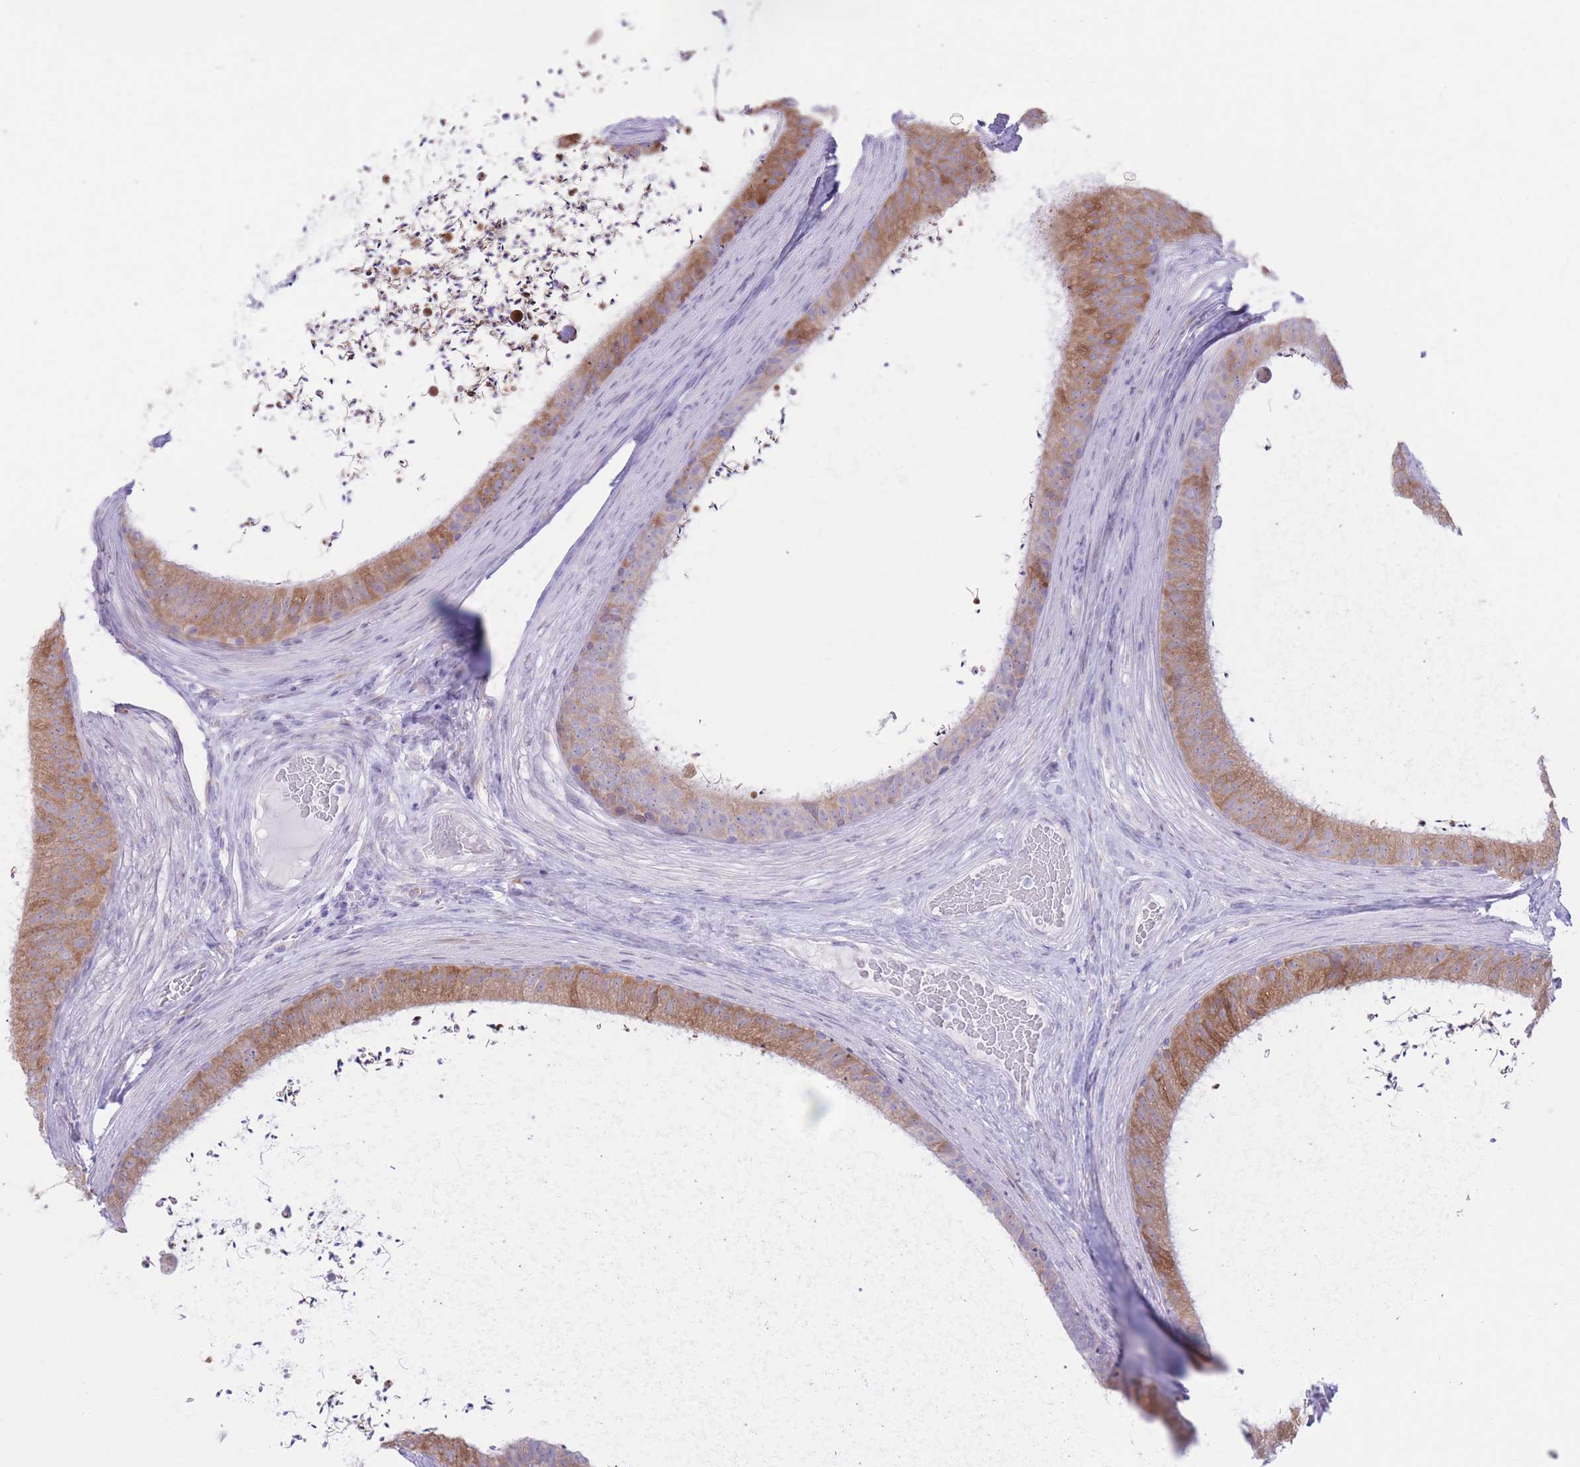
{"staining": {"intensity": "moderate", "quantity": ">75%", "location": "cytoplasmic/membranous"}, "tissue": "epididymis", "cell_type": "Glandular cells", "image_type": "normal", "snomed": [{"axis": "morphology", "description": "Normal tissue, NOS"}, {"axis": "topography", "description": "Testis"}, {"axis": "topography", "description": "Epididymis"}], "caption": "Immunohistochemistry (IHC) staining of unremarkable epididymis, which exhibits medium levels of moderate cytoplasmic/membranous positivity in approximately >75% of glandular cells indicating moderate cytoplasmic/membranous protein expression. The staining was performed using DAB (brown) for protein detection and nuclei were counterstained in hematoxylin (blue).", "gene": "MYDGF", "patient": {"sex": "male", "age": 41}}